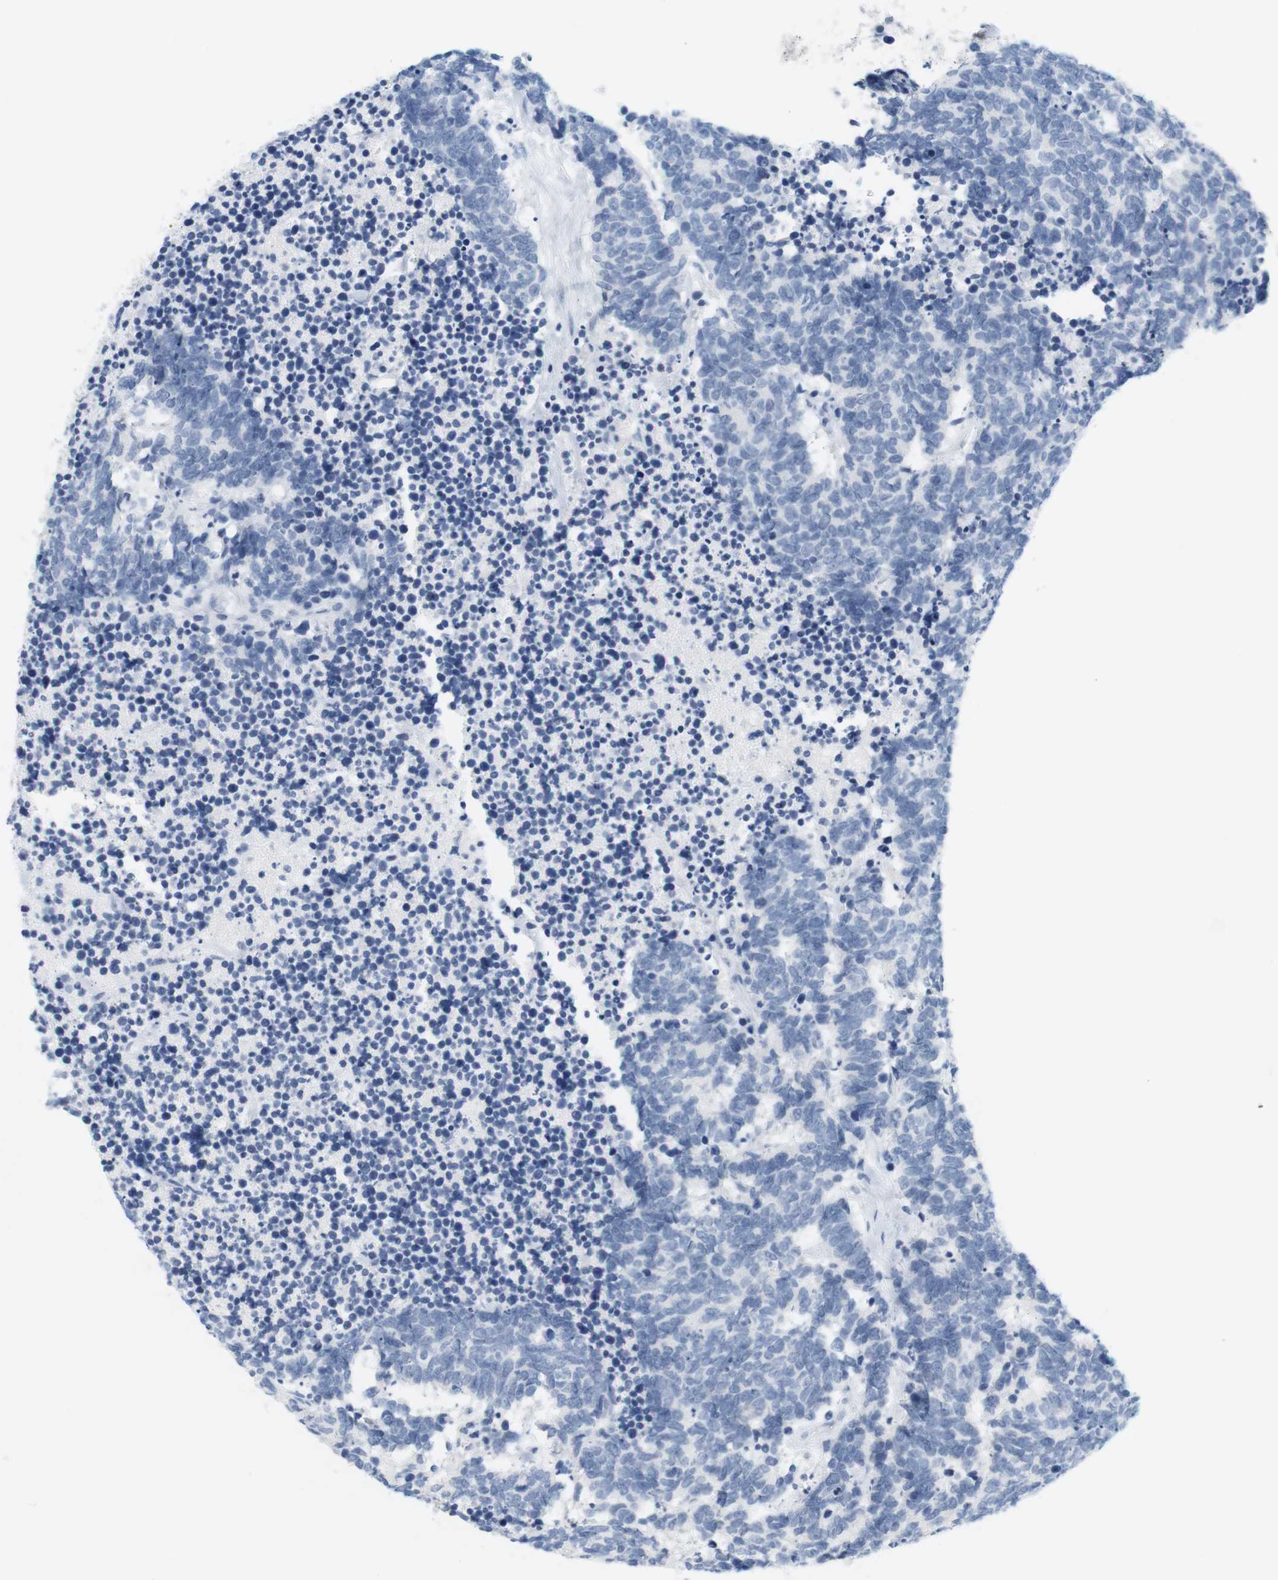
{"staining": {"intensity": "negative", "quantity": "none", "location": "none"}, "tissue": "carcinoid", "cell_type": "Tumor cells", "image_type": "cancer", "snomed": [{"axis": "morphology", "description": "Carcinoma, NOS"}, {"axis": "morphology", "description": "Carcinoid, malignant, NOS"}, {"axis": "topography", "description": "Urinary bladder"}], "caption": "IHC photomicrograph of neoplastic tissue: human carcinoma stained with DAB (3,3'-diaminobenzidine) demonstrates no significant protein positivity in tumor cells.", "gene": "OPRM1", "patient": {"sex": "male", "age": 57}}